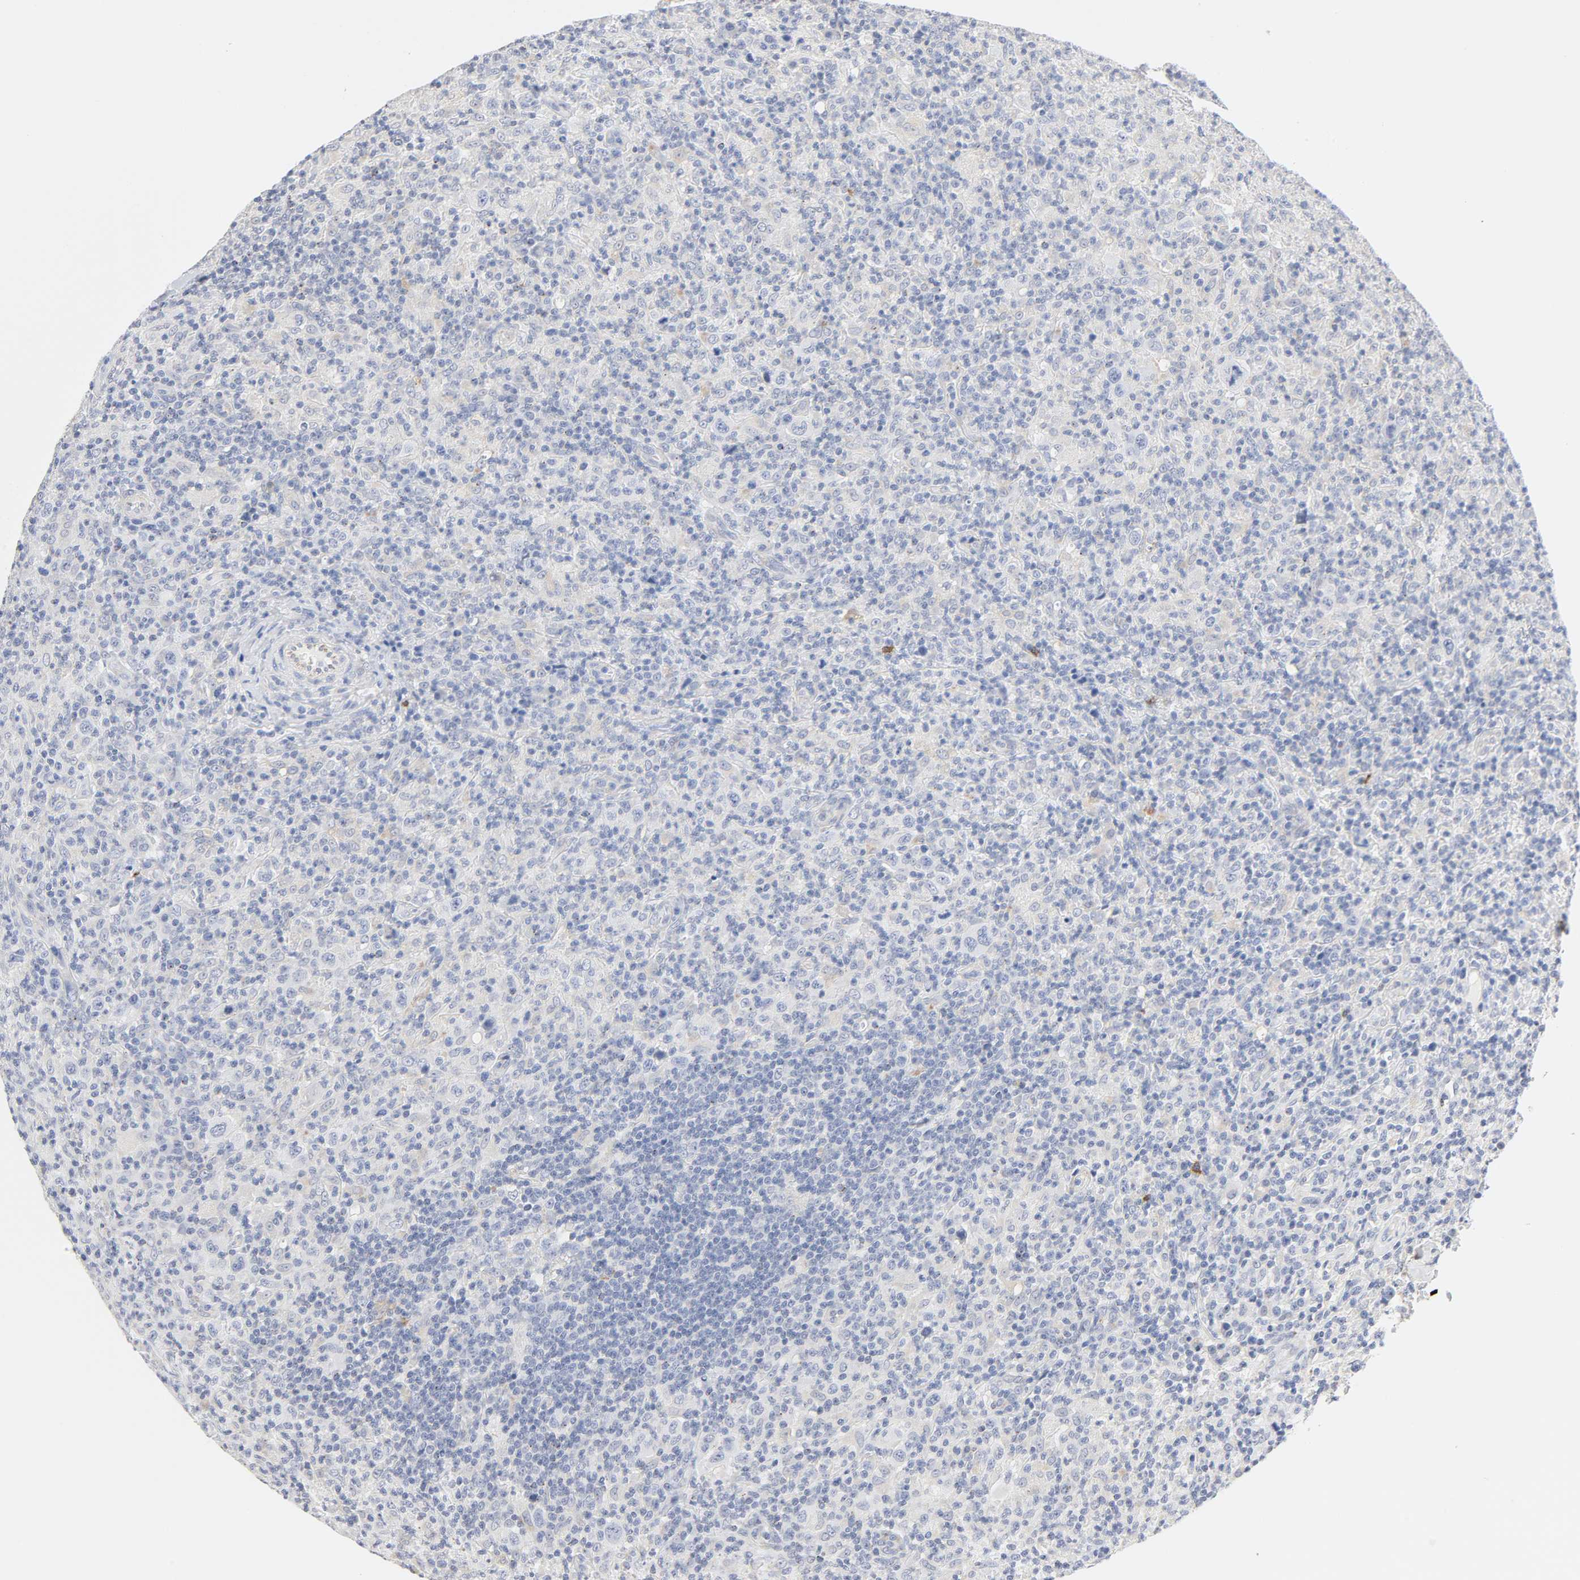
{"staining": {"intensity": "negative", "quantity": "none", "location": "none"}, "tissue": "lymphoma", "cell_type": "Tumor cells", "image_type": "cancer", "snomed": [{"axis": "morphology", "description": "Hodgkin's disease, NOS"}, {"axis": "topography", "description": "Lymph node"}], "caption": "High magnification brightfield microscopy of Hodgkin's disease stained with DAB (3,3'-diaminobenzidine) (brown) and counterstained with hematoxylin (blue): tumor cells show no significant staining.", "gene": "MAGEB17", "patient": {"sex": "male", "age": 65}}